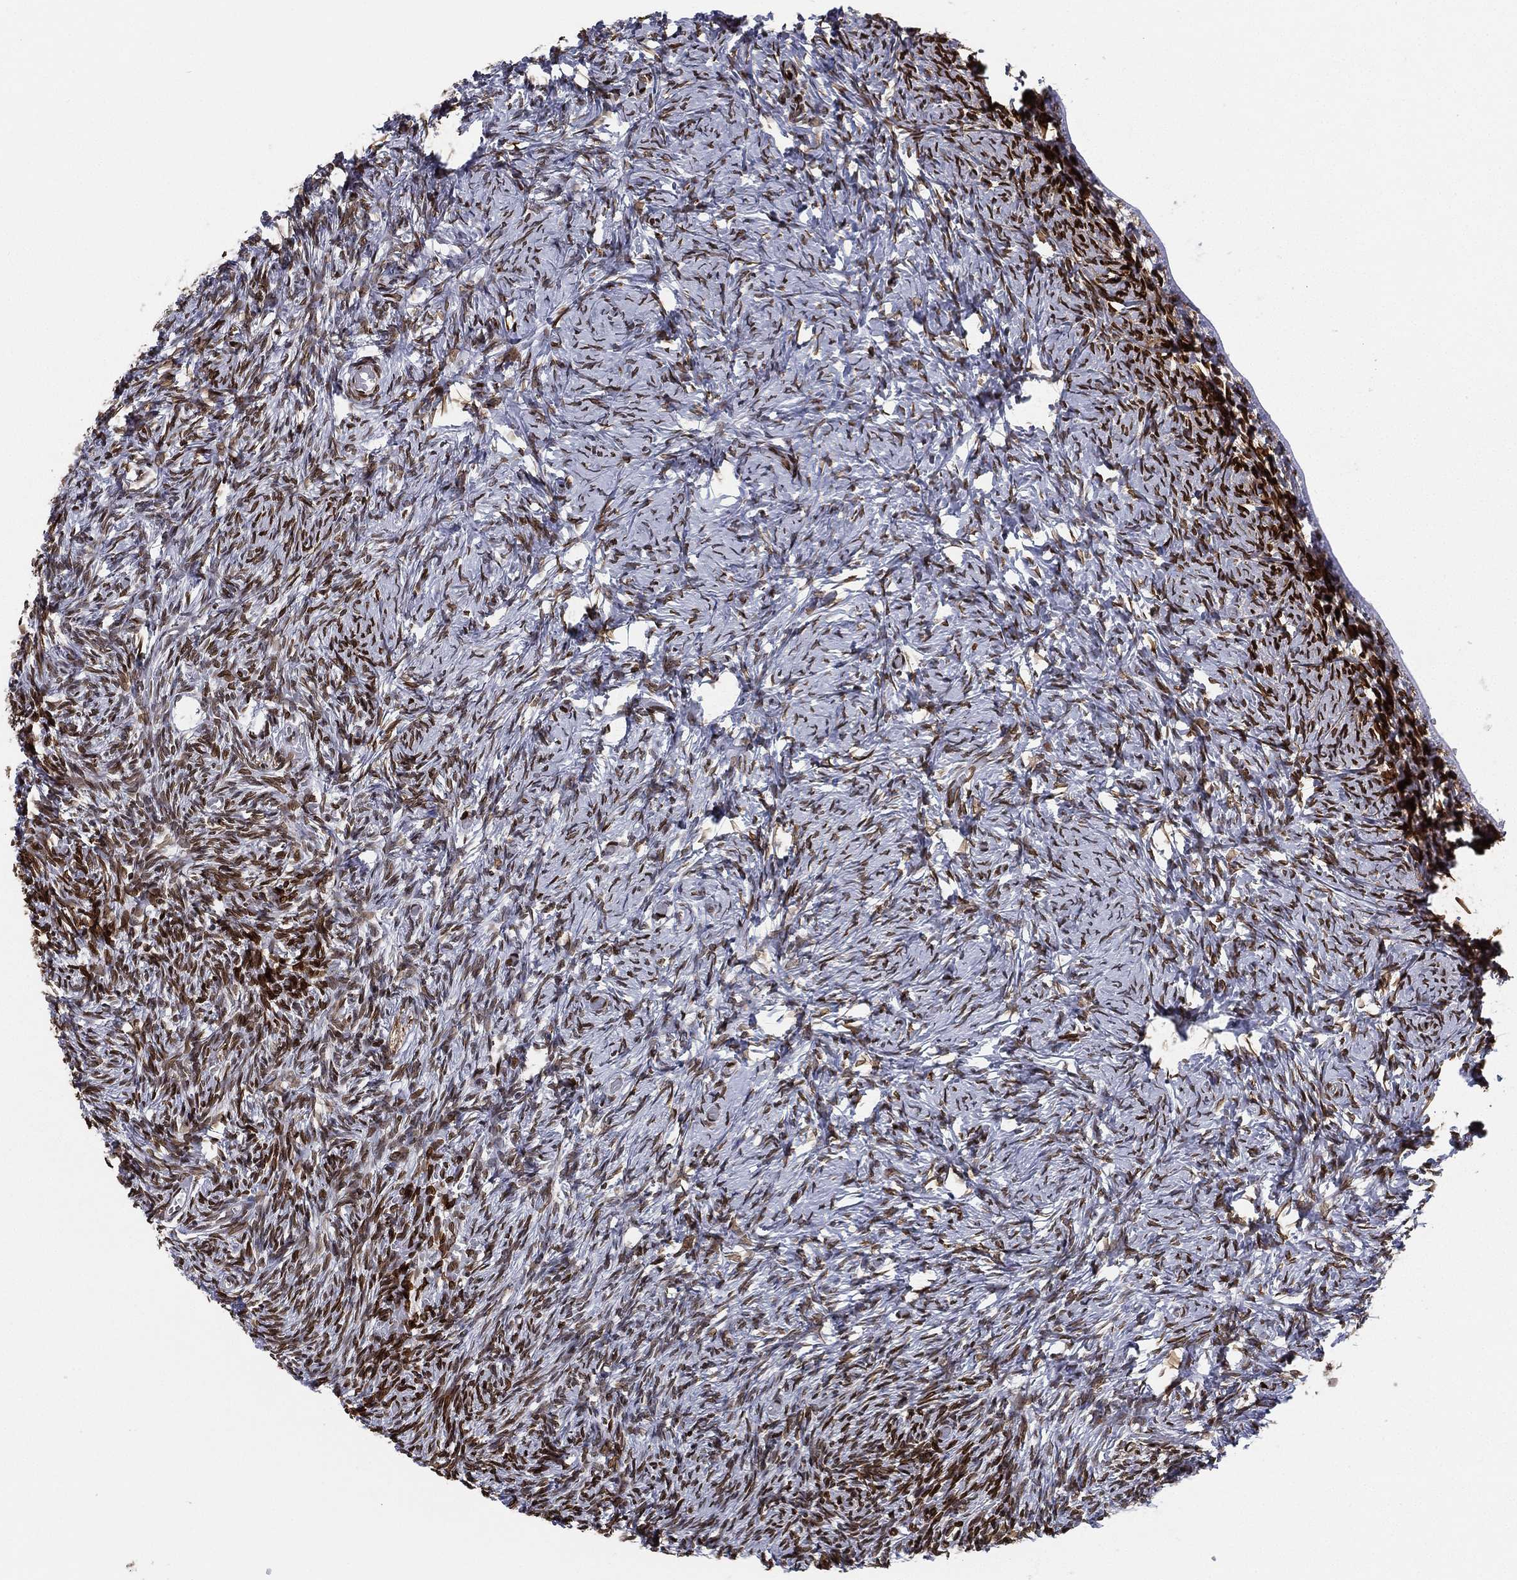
{"staining": {"intensity": "moderate", "quantity": ">75%", "location": "nuclear"}, "tissue": "ovary", "cell_type": "Follicle cells", "image_type": "normal", "snomed": [{"axis": "morphology", "description": "Normal tissue, NOS"}, {"axis": "topography", "description": "Ovary"}], "caption": "Immunohistochemical staining of normal ovary demonstrates medium levels of moderate nuclear staining in about >75% of follicle cells. The staining was performed using DAB (3,3'-diaminobenzidine), with brown indicating positive protein expression. Nuclei are stained blue with hematoxylin.", "gene": "LMNB1", "patient": {"sex": "female", "age": 39}}